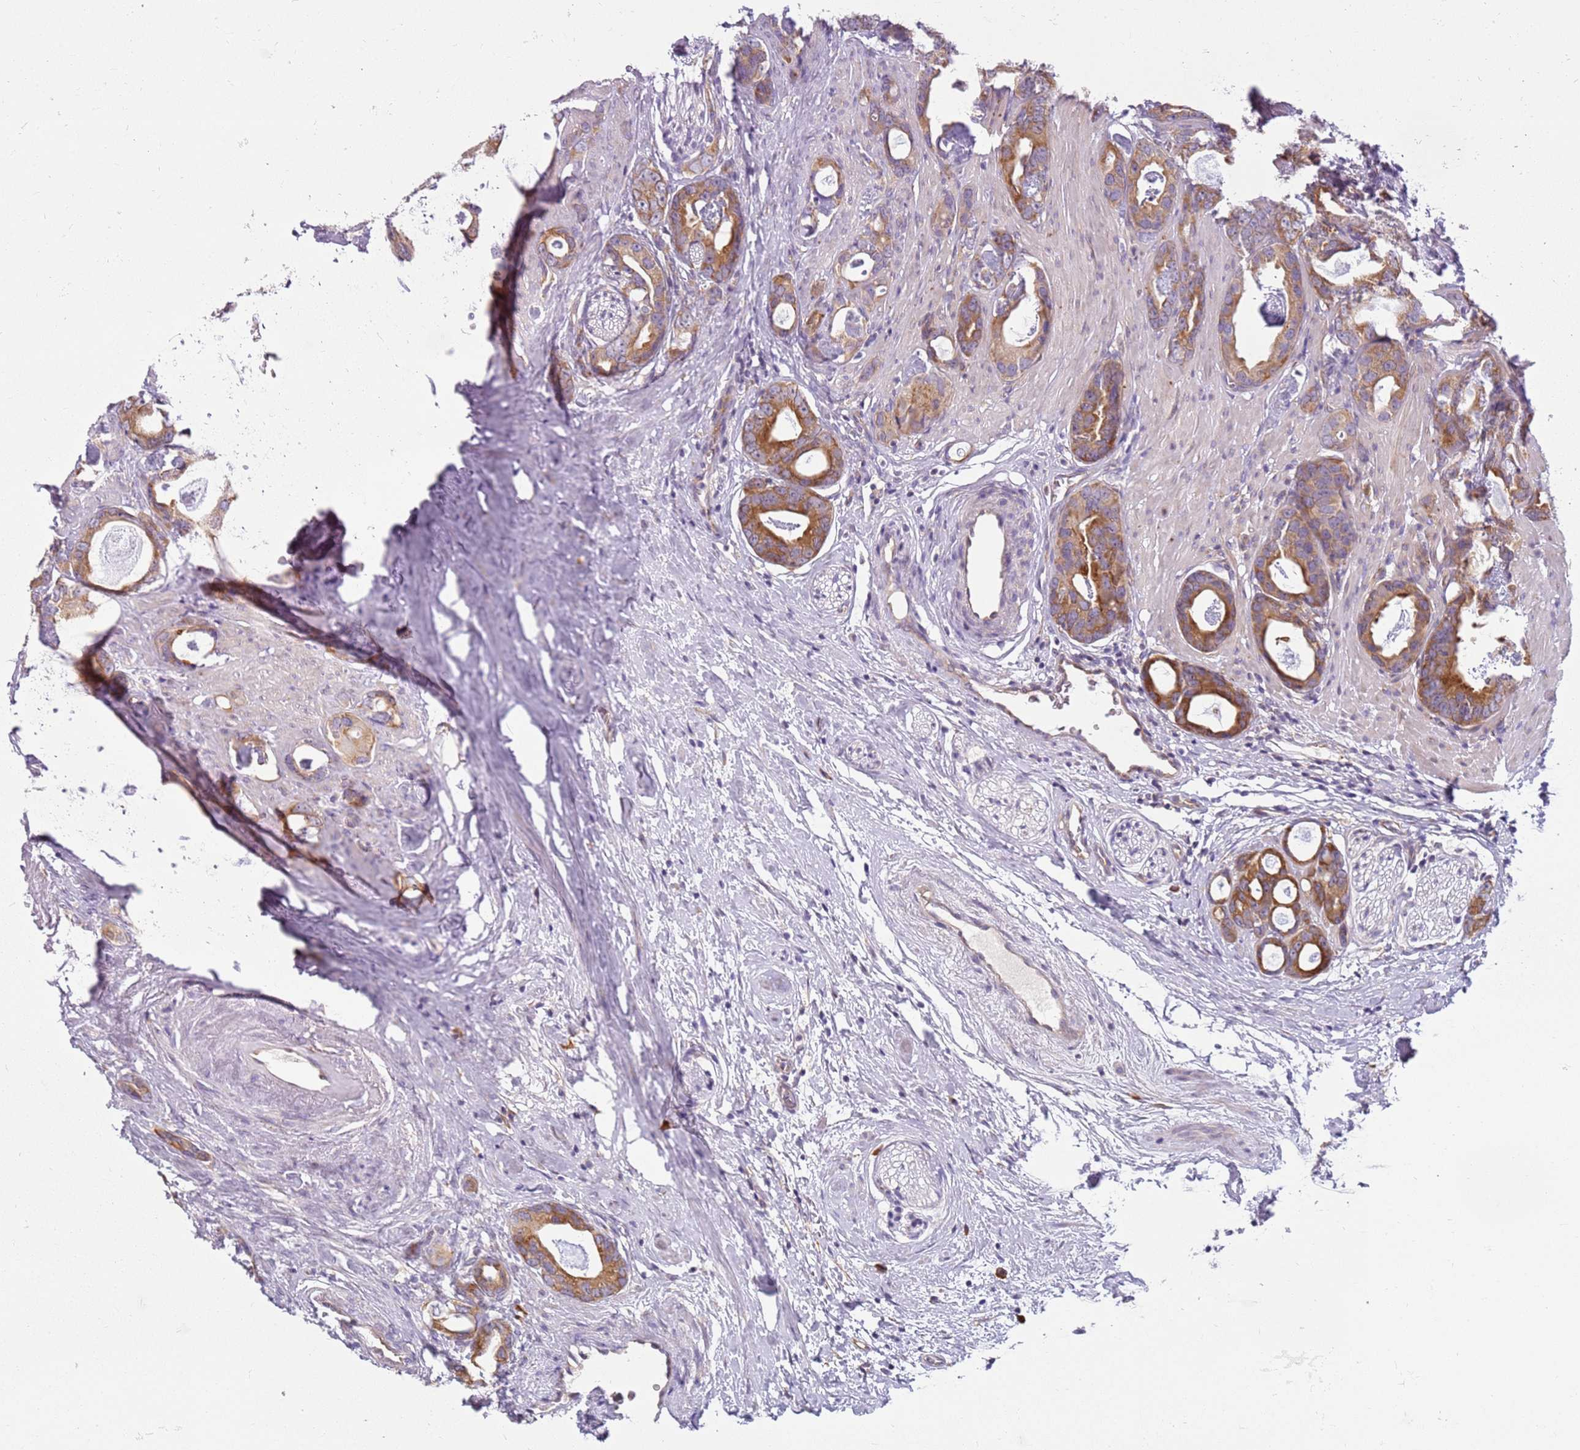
{"staining": {"intensity": "moderate", "quantity": ">75%", "location": "cytoplasmic/membranous"}, "tissue": "prostate cancer", "cell_type": "Tumor cells", "image_type": "cancer", "snomed": [{"axis": "morphology", "description": "Adenocarcinoma, Low grade"}, {"axis": "topography", "description": "Prostate"}], "caption": "Protein staining of prostate cancer (adenocarcinoma (low-grade)) tissue reveals moderate cytoplasmic/membranous staining in about >75% of tumor cells.", "gene": "RPS28", "patient": {"sex": "male", "age": 63}}